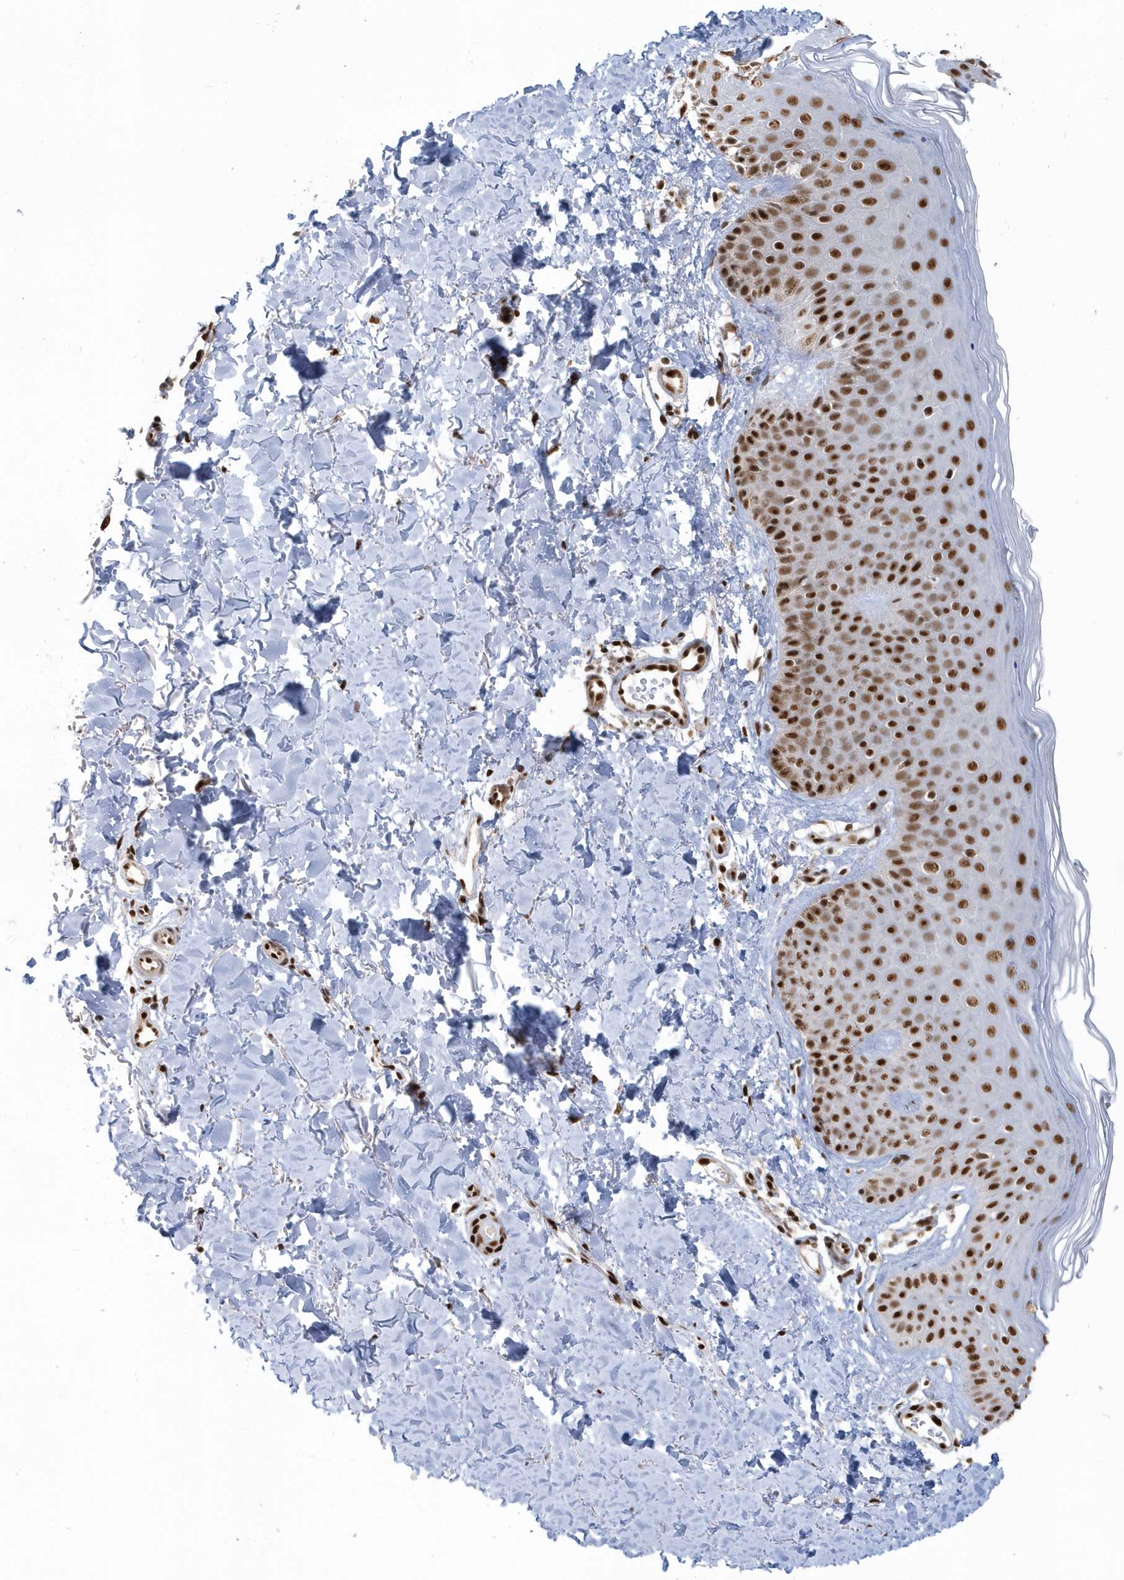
{"staining": {"intensity": "strong", "quantity": ">75%", "location": "nuclear"}, "tissue": "skin", "cell_type": "Fibroblasts", "image_type": "normal", "snomed": [{"axis": "morphology", "description": "Normal tissue, NOS"}, {"axis": "topography", "description": "Skin"}], "caption": "Immunohistochemistry (IHC) staining of unremarkable skin, which exhibits high levels of strong nuclear expression in about >75% of fibroblasts indicating strong nuclear protein staining. The staining was performed using DAB (3,3'-diaminobenzidine) (brown) for protein detection and nuclei were counterstained in hematoxylin (blue).", "gene": "SEPHS1", "patient": {"sex": "male", "age": 52}}